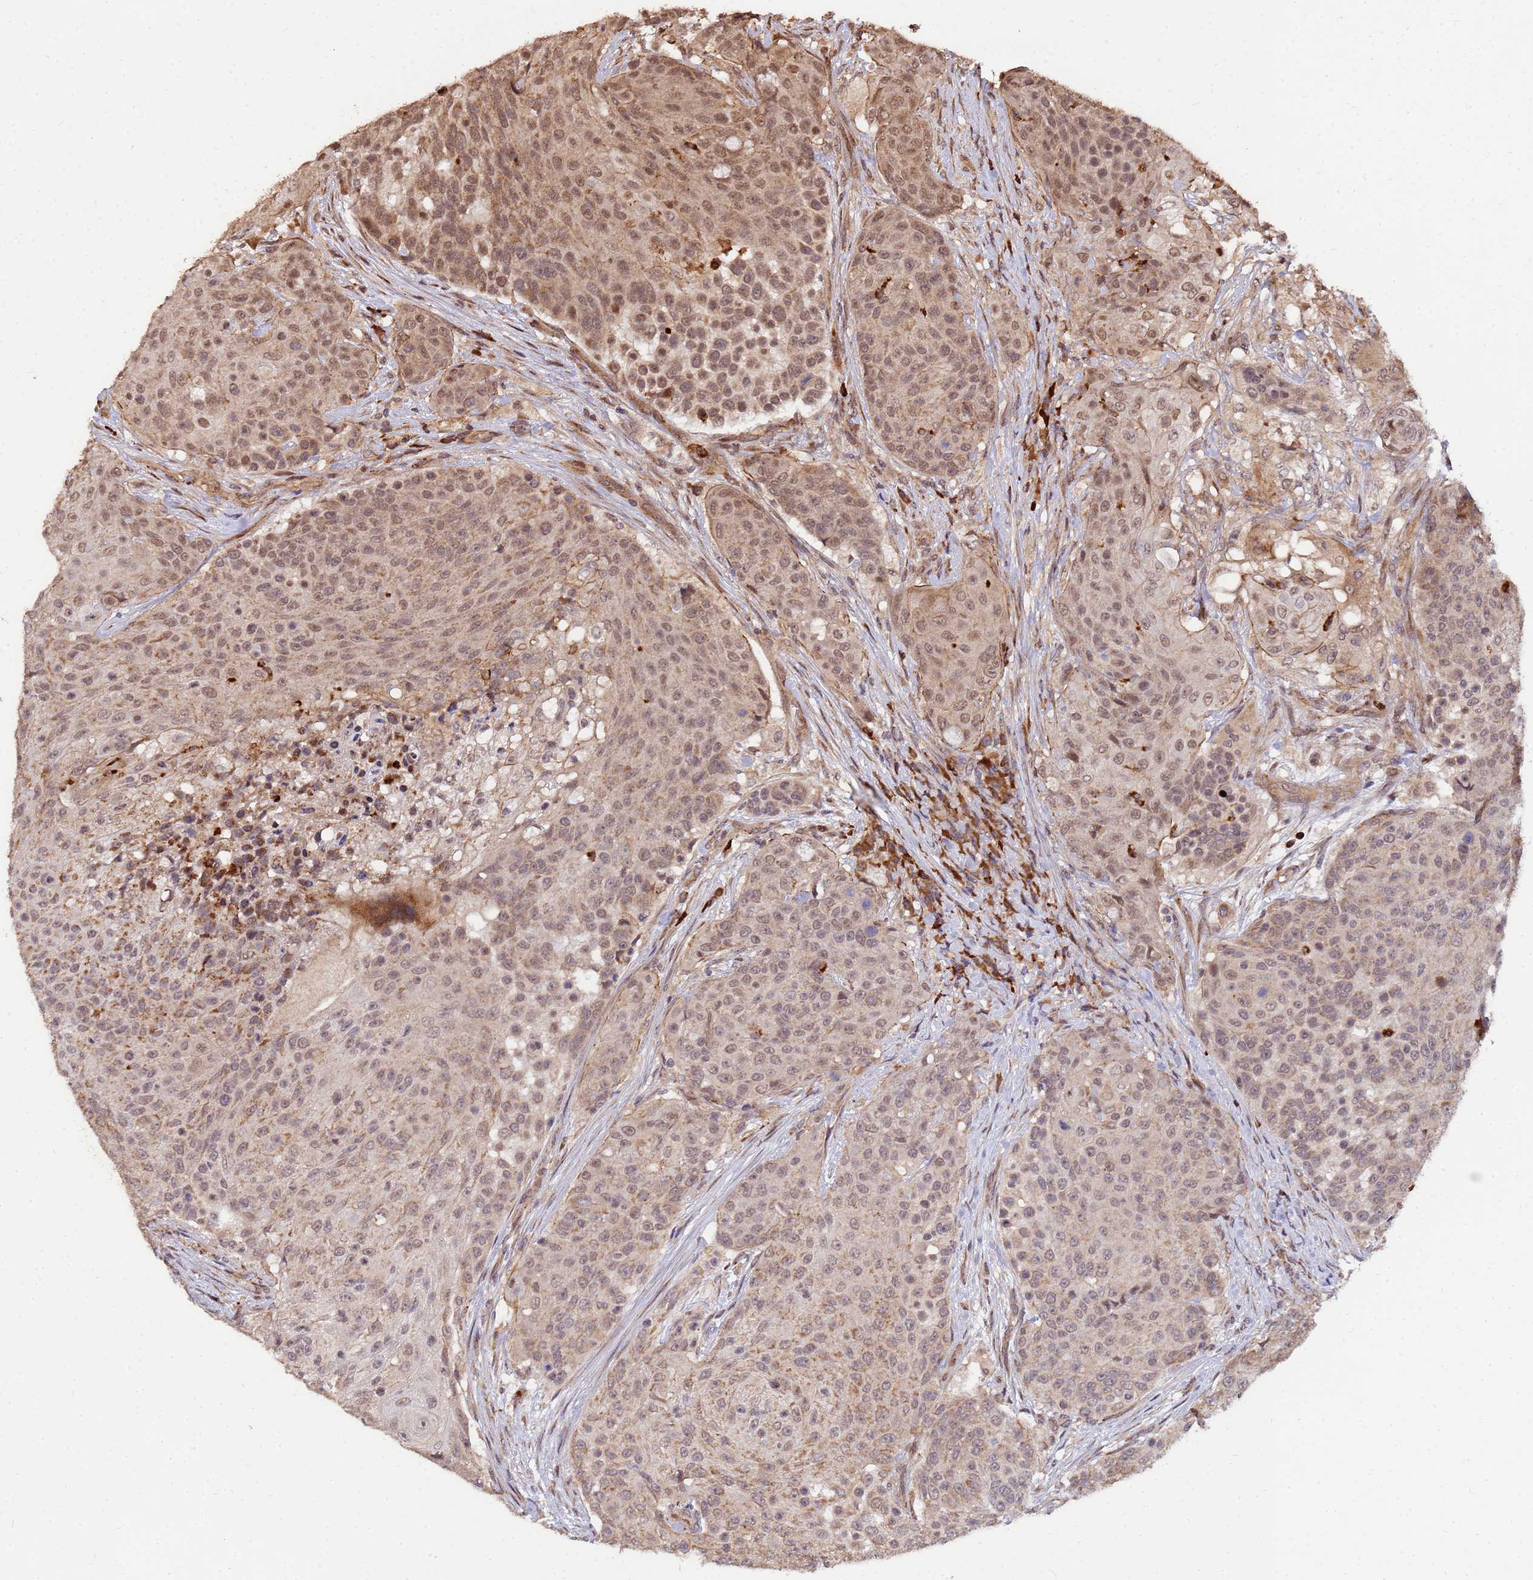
{"staining": {"intensity": "moderate", "quantity": "25%-75%", "location": "cytoplasmic/membranous,nuclear"}, "tissue": "urothelial cancer", "cell_type": "Tumor cells", "image_type": "cancer", "snomed": [{"axis": "morphology", "description": "Urothelial carcinoma, High grade"}, {"axis": "topography", "description": "Urinary bladder"}], "caption": "A photomicrograph showing moderate cytoplasmic/membranous and nuclear staining in approximately 25%-75% of tumor cells in urothelial cancer, as visualized by brown immunohistochemical staining.", "gene": "ZNF619", "patient": {"sex": "female", "age": 63}}